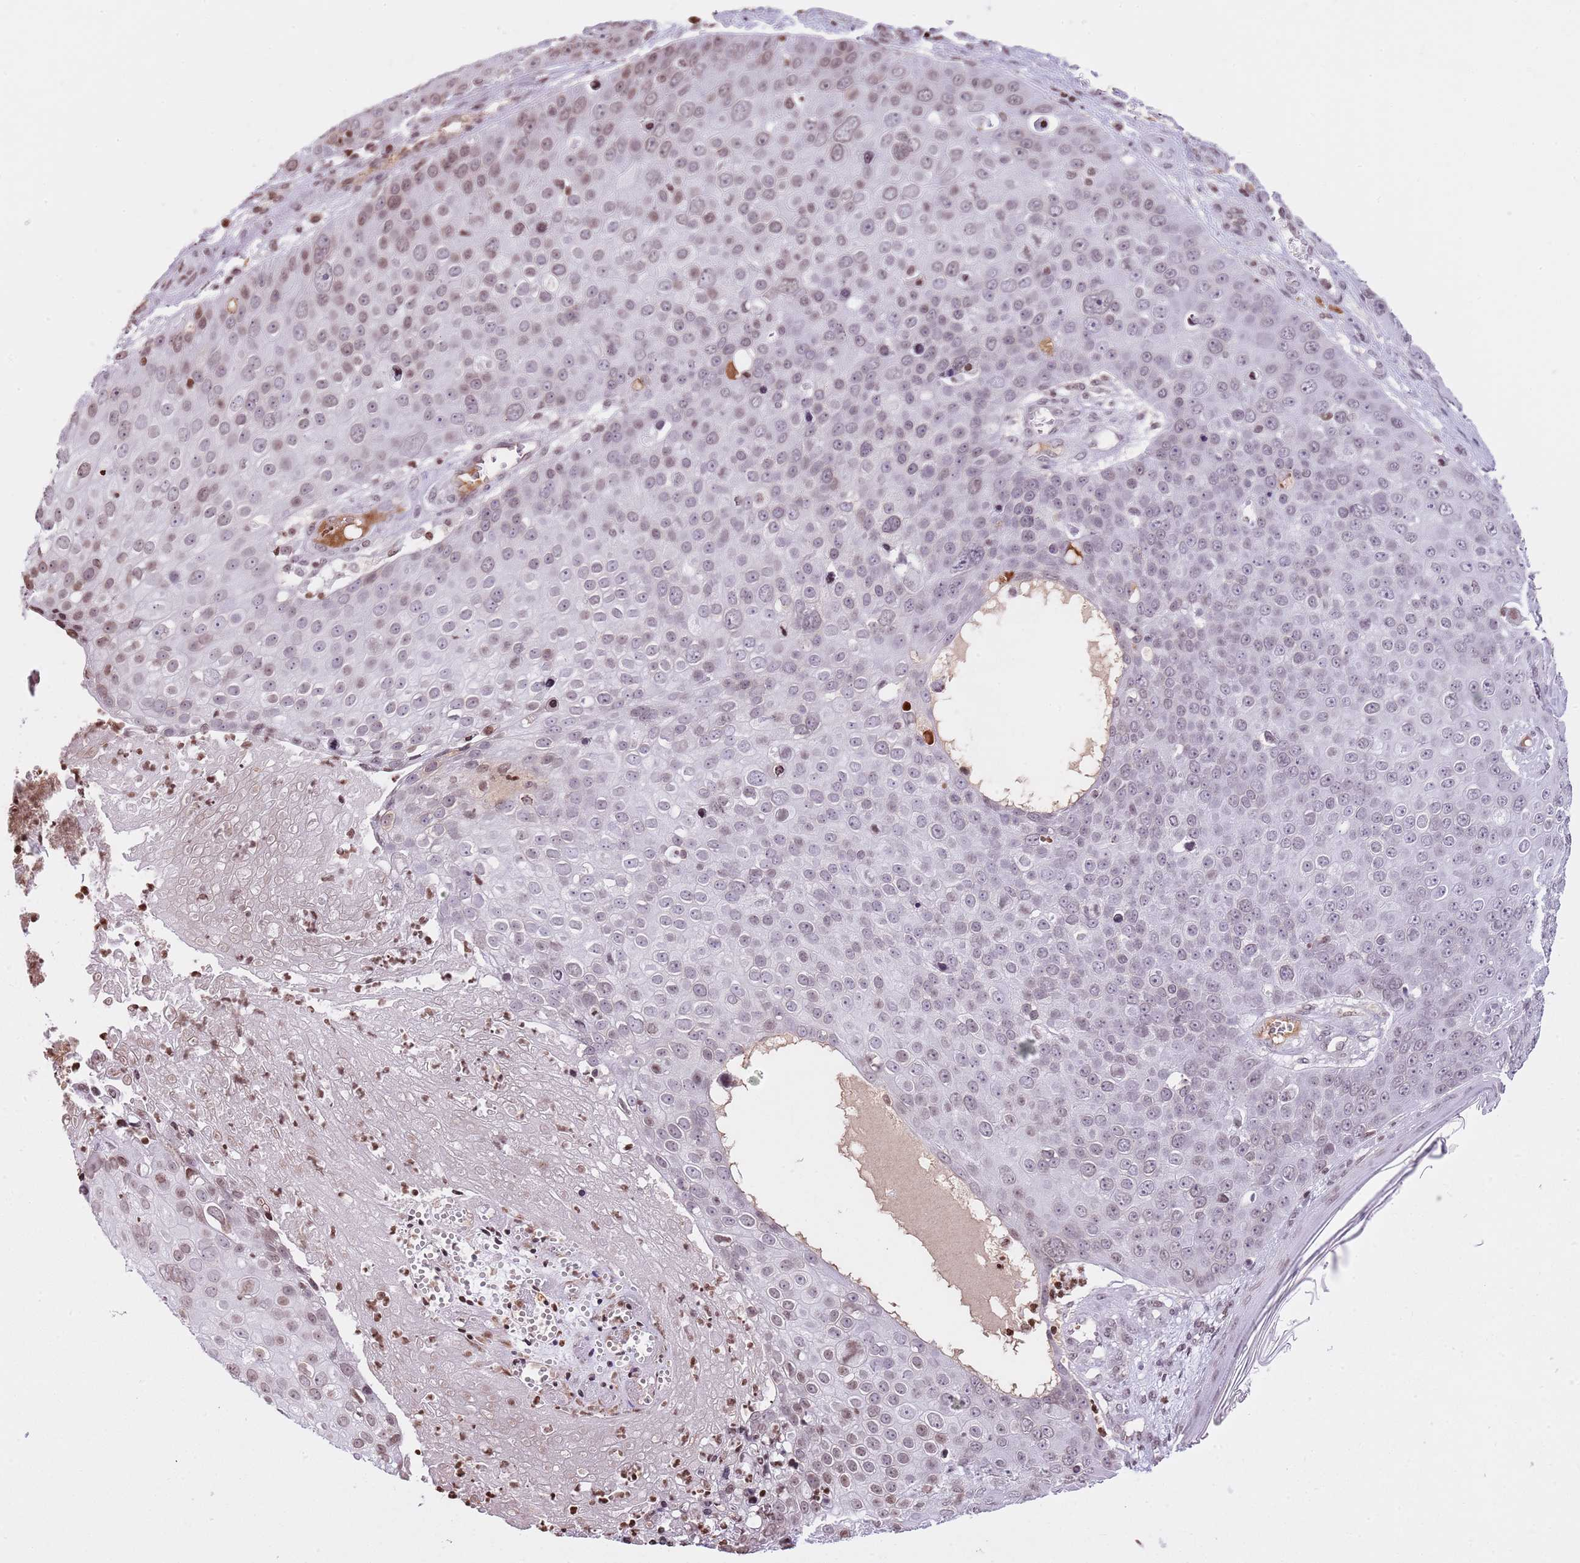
{"staining": {"intensity": "weak", "quantity": "25%-75%", "location": "nuclear"}, "tissue": "skin cancer", "cell_type": "Tumor cells", "image_type": "cancer", "snomed": [{"axis": "morphology", "description": "Squamous cell carcinoma, NOS"}, {"axis": "topography", "description": "Skin"}], "caption": "The histopathology image displays staining of skin squamous cell carcinoma, revealing weak nuclear protein staining (brown color) within tumor cells.", "gene": "KPNA3", "patient": {"sex": "male", "age": 71}}